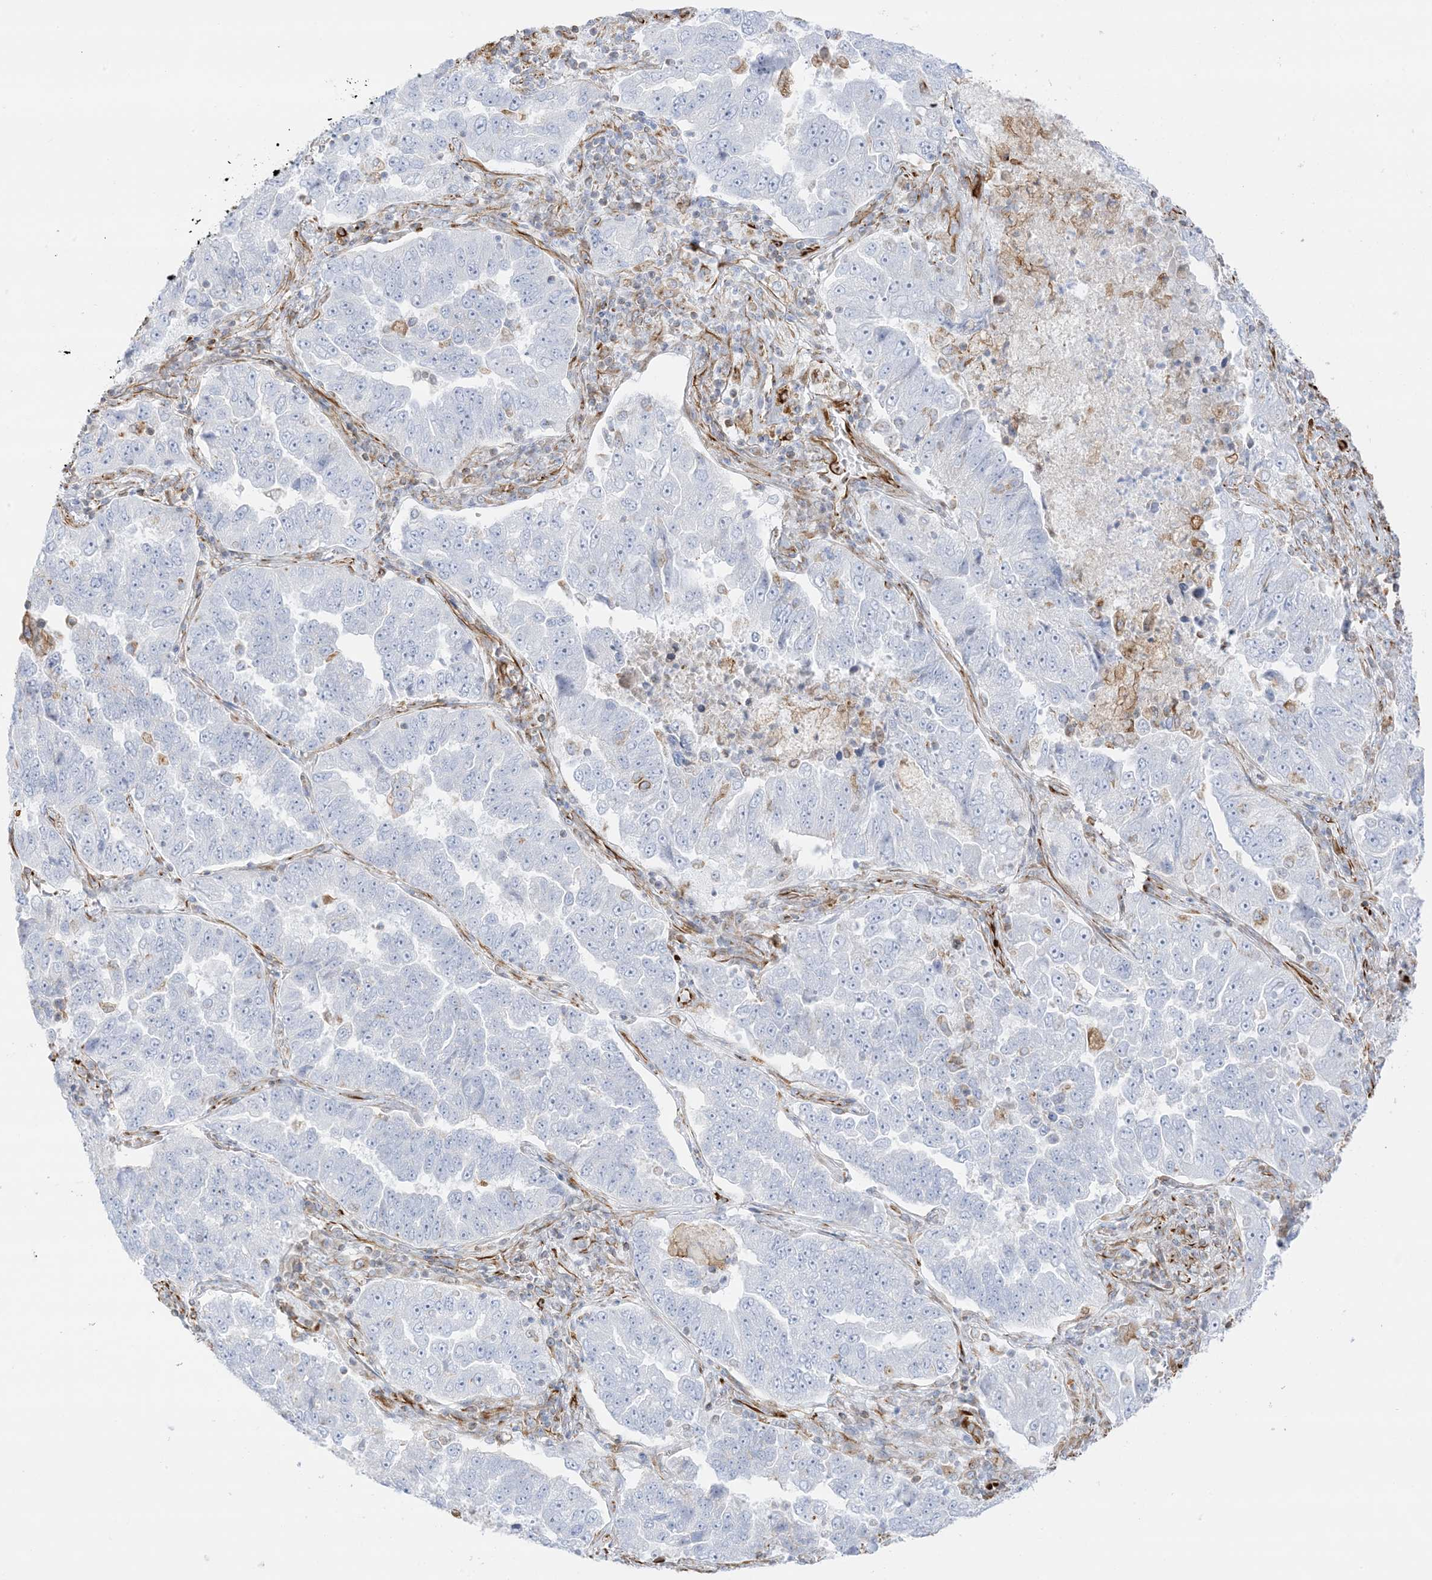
{"staining": {"intensity": "negative", "quantity": "none", "location": "none"}, "tissue": "lung cancer", "cell_type": "Tumor cells", "image_type": "cancer", "snomed": [{"axis": "morphology", "description": "Adenocarcinoma, NOS"}, {"axis": "topography", "description": "Lung"}], "caption": "Immunohistochemistry (IHC) image of neoplastic tissue: lung cancer stained with DAB (3,3'-diaminobenzidine) exhibits no significant protein positivity in tumor cells. (Stains: DAB immunohistochemistry with hematoxylin counter stain, Microscopy: brightfield microscopy at high magnification).", "gene": "PID1", "patient": {"sex": "female", "age": 51}}